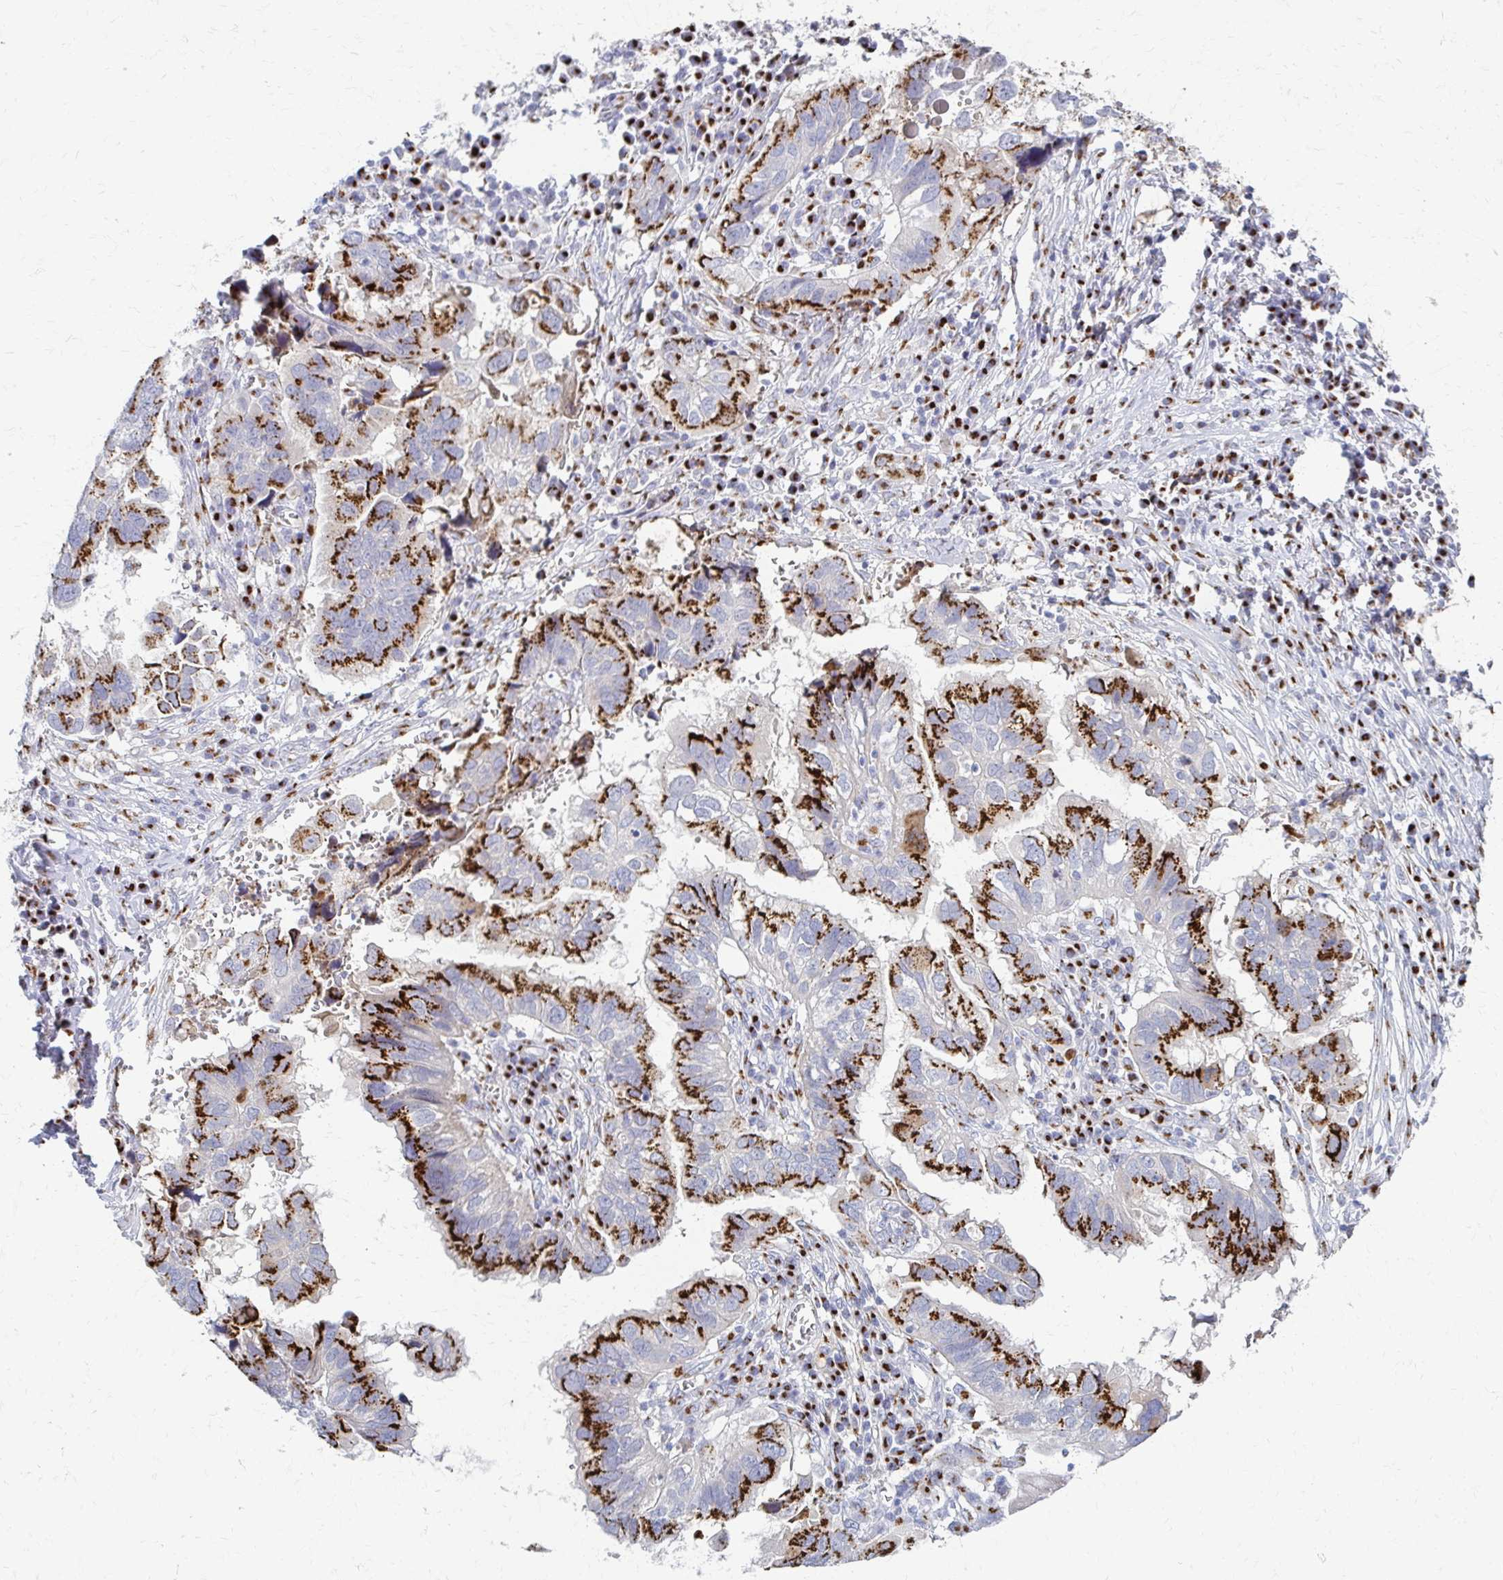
{"staining": {"intensity": "strong", "quantity": ">75%", "location": "cytoplasmic/membranous"}, "tissue": "ovarian cancer", "cell_type": "Tumor cells", "image_type": "cancer", "snomed": [{"axis": "morphology", "description": "Cystadenocarcinoma, serous, NOS"}, {"axis": "topography", "description": "Ovary"}], "caption": "Ovarian serous cystadenocarcinoma stained with a protein marker exhibits strong staining in tumor cells.", "gene": "TM9SF1", "patient": {"sex": "female", "age": 79}}